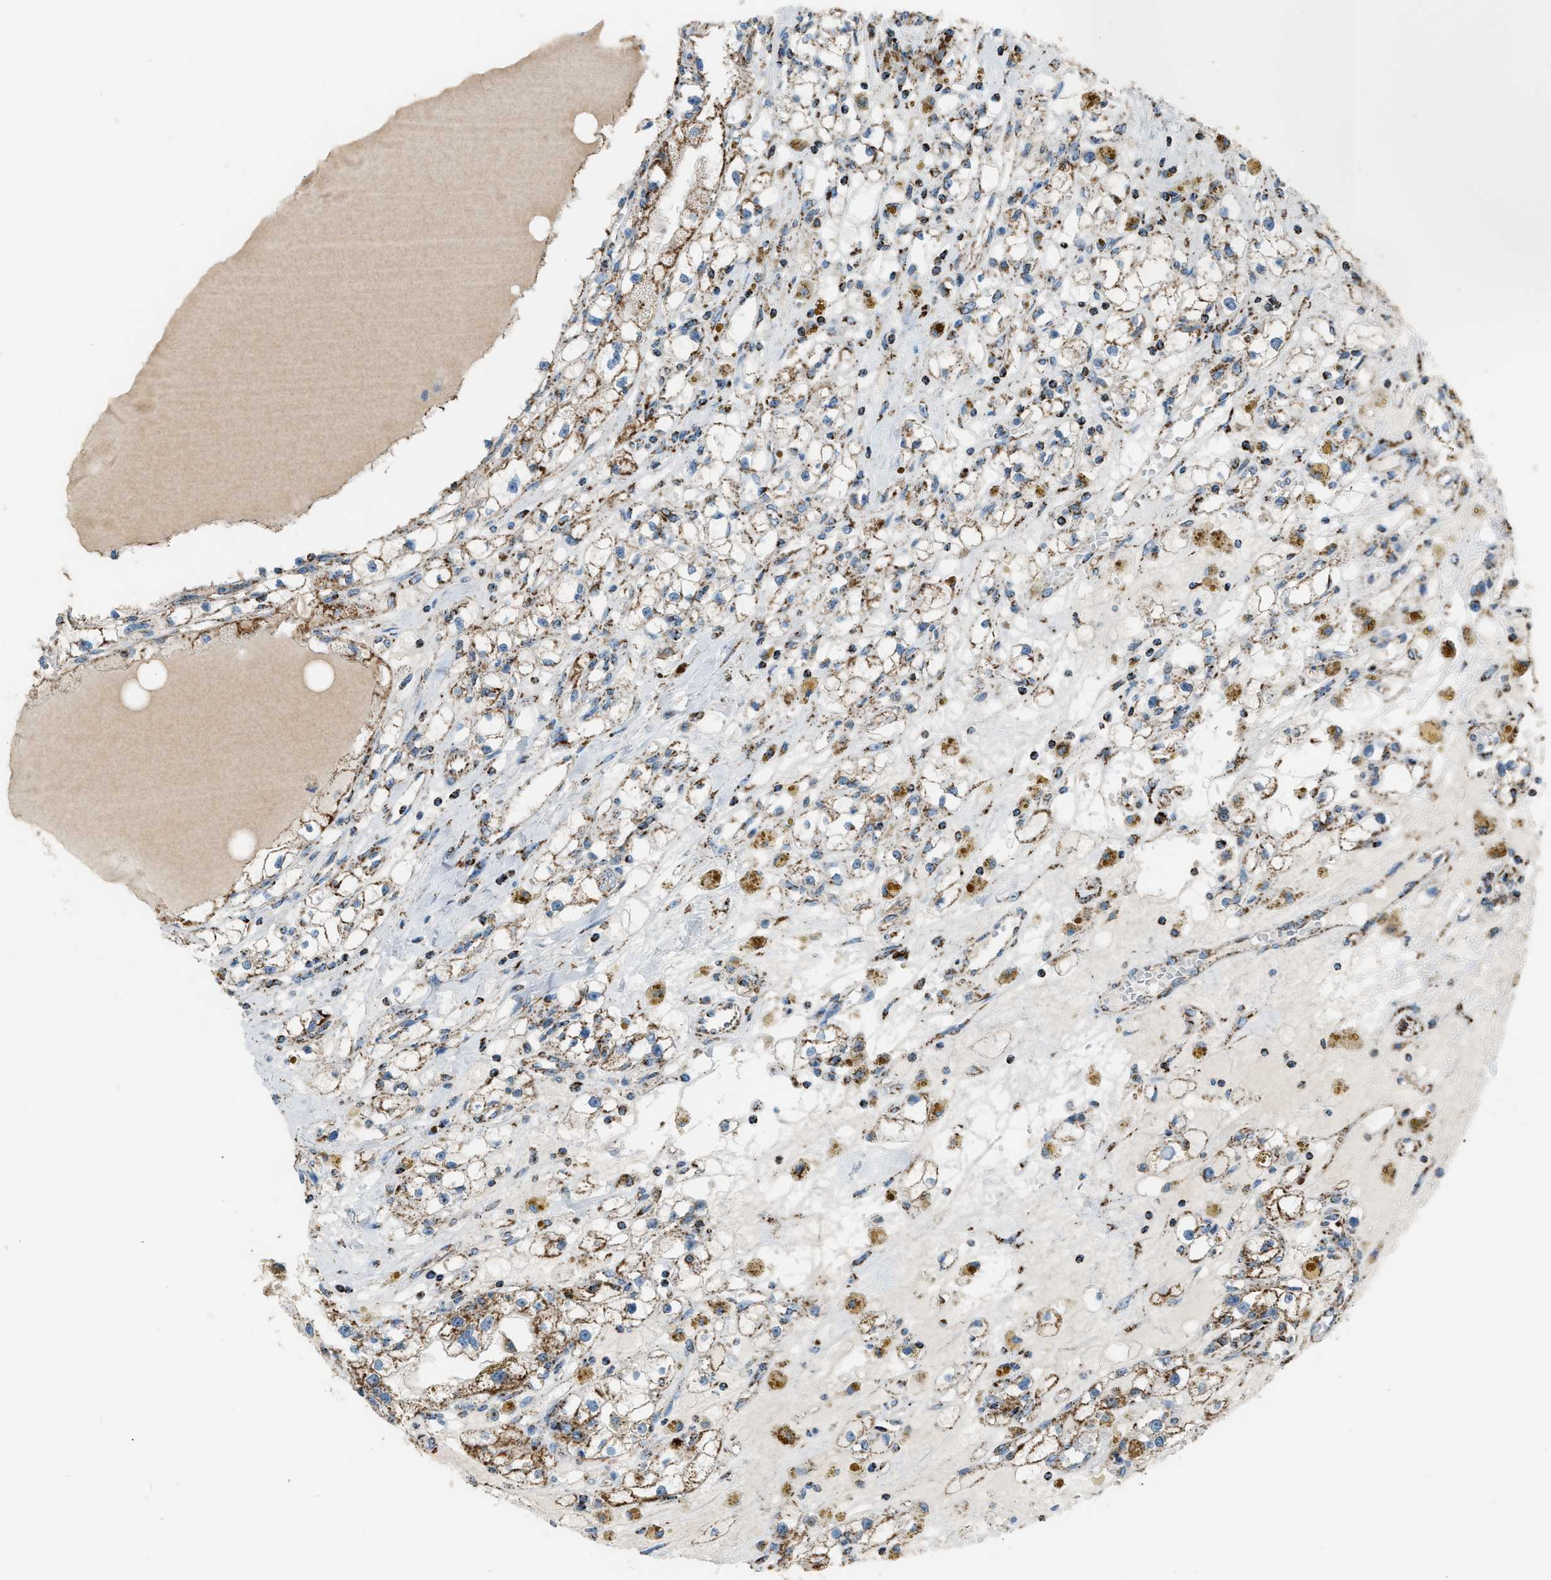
{"staining": {"intensity": "moderate", "quantity": ">75%", "location": "cytoplasmic/membranous"}, "tissue": "renal cancer", "cell_type": "Tumor cells", "image_type": "cancer", "snomed": [{"axis": "morphology", "description": "Adenocarcinoma, NOS"}, {"axis": "topography", "description": "Kidney"}], "caption": "Protein analysis of renal cancer (adenocarcinoma) tissue displays moderate cytoplasmic/membranous positivity in about >75% of tumor cells.", "gene": "MDH2", "patient": {"sex": "male", "age": 56}}